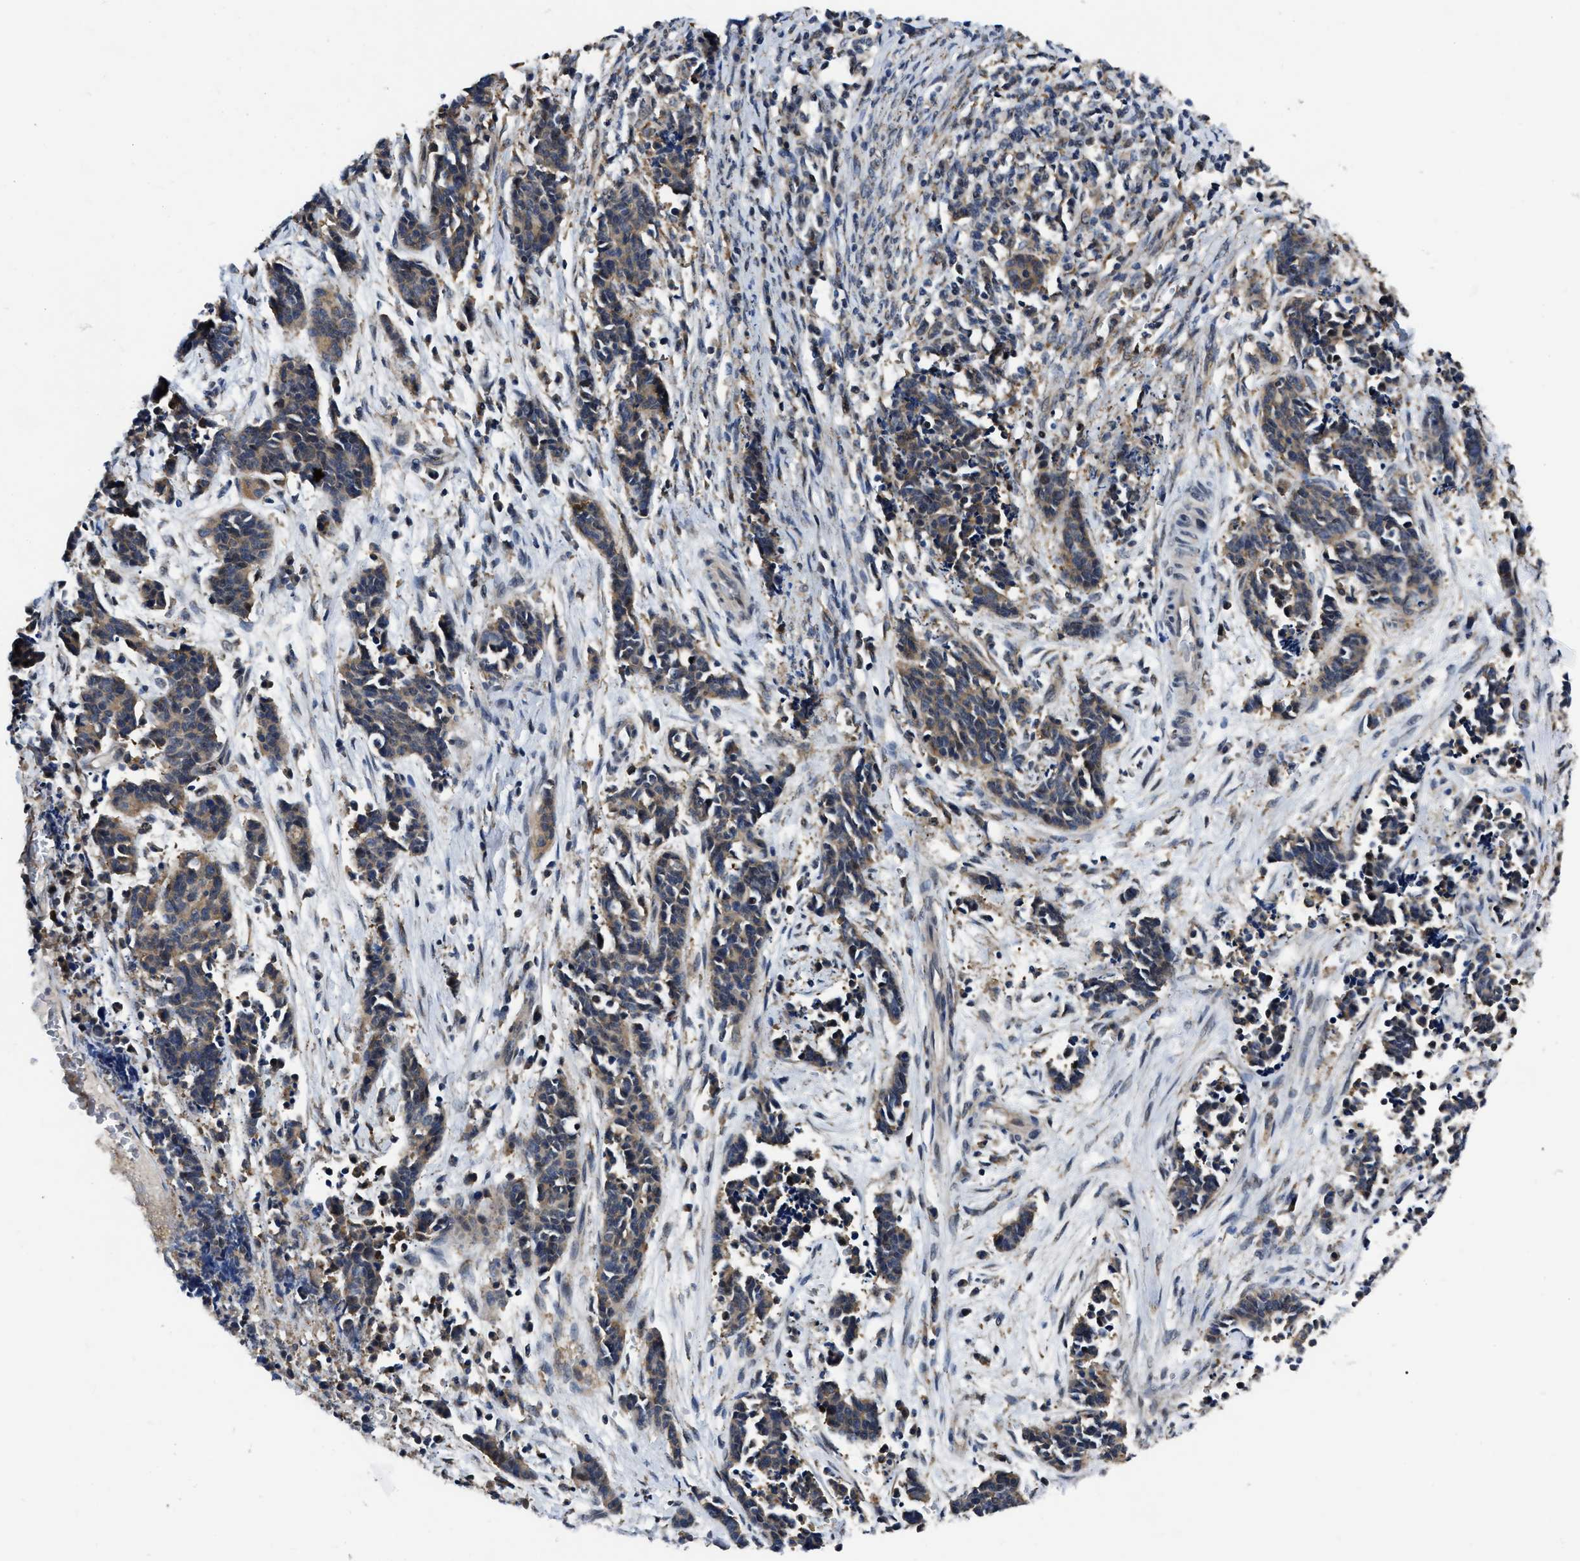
{"staining": {"intensity": "weak", "quantity": "25%-75%", "location": "cytoplasmic/membranous"}, "tissue": "cervical cancer", "cell_type": "Tumor cells", "image_type": "cancer", "snomed": [{"axis": "morphology", "description": "Squamous cell carcinoma, NOS"}, {"axis": "topography", "description": "Cervix"}], "caption": "Brown immunohistochemical staining in human squamous cell carcinoma (cervical) reveals weak cytoplasmic/membranous expression in approximately 25%-75% of tumor cells. Immunohistochemistry stains the protein in brown and the nuclei are stained blue.", "gene": "GET4", "patient": {"sex": "female", "age": 35}}